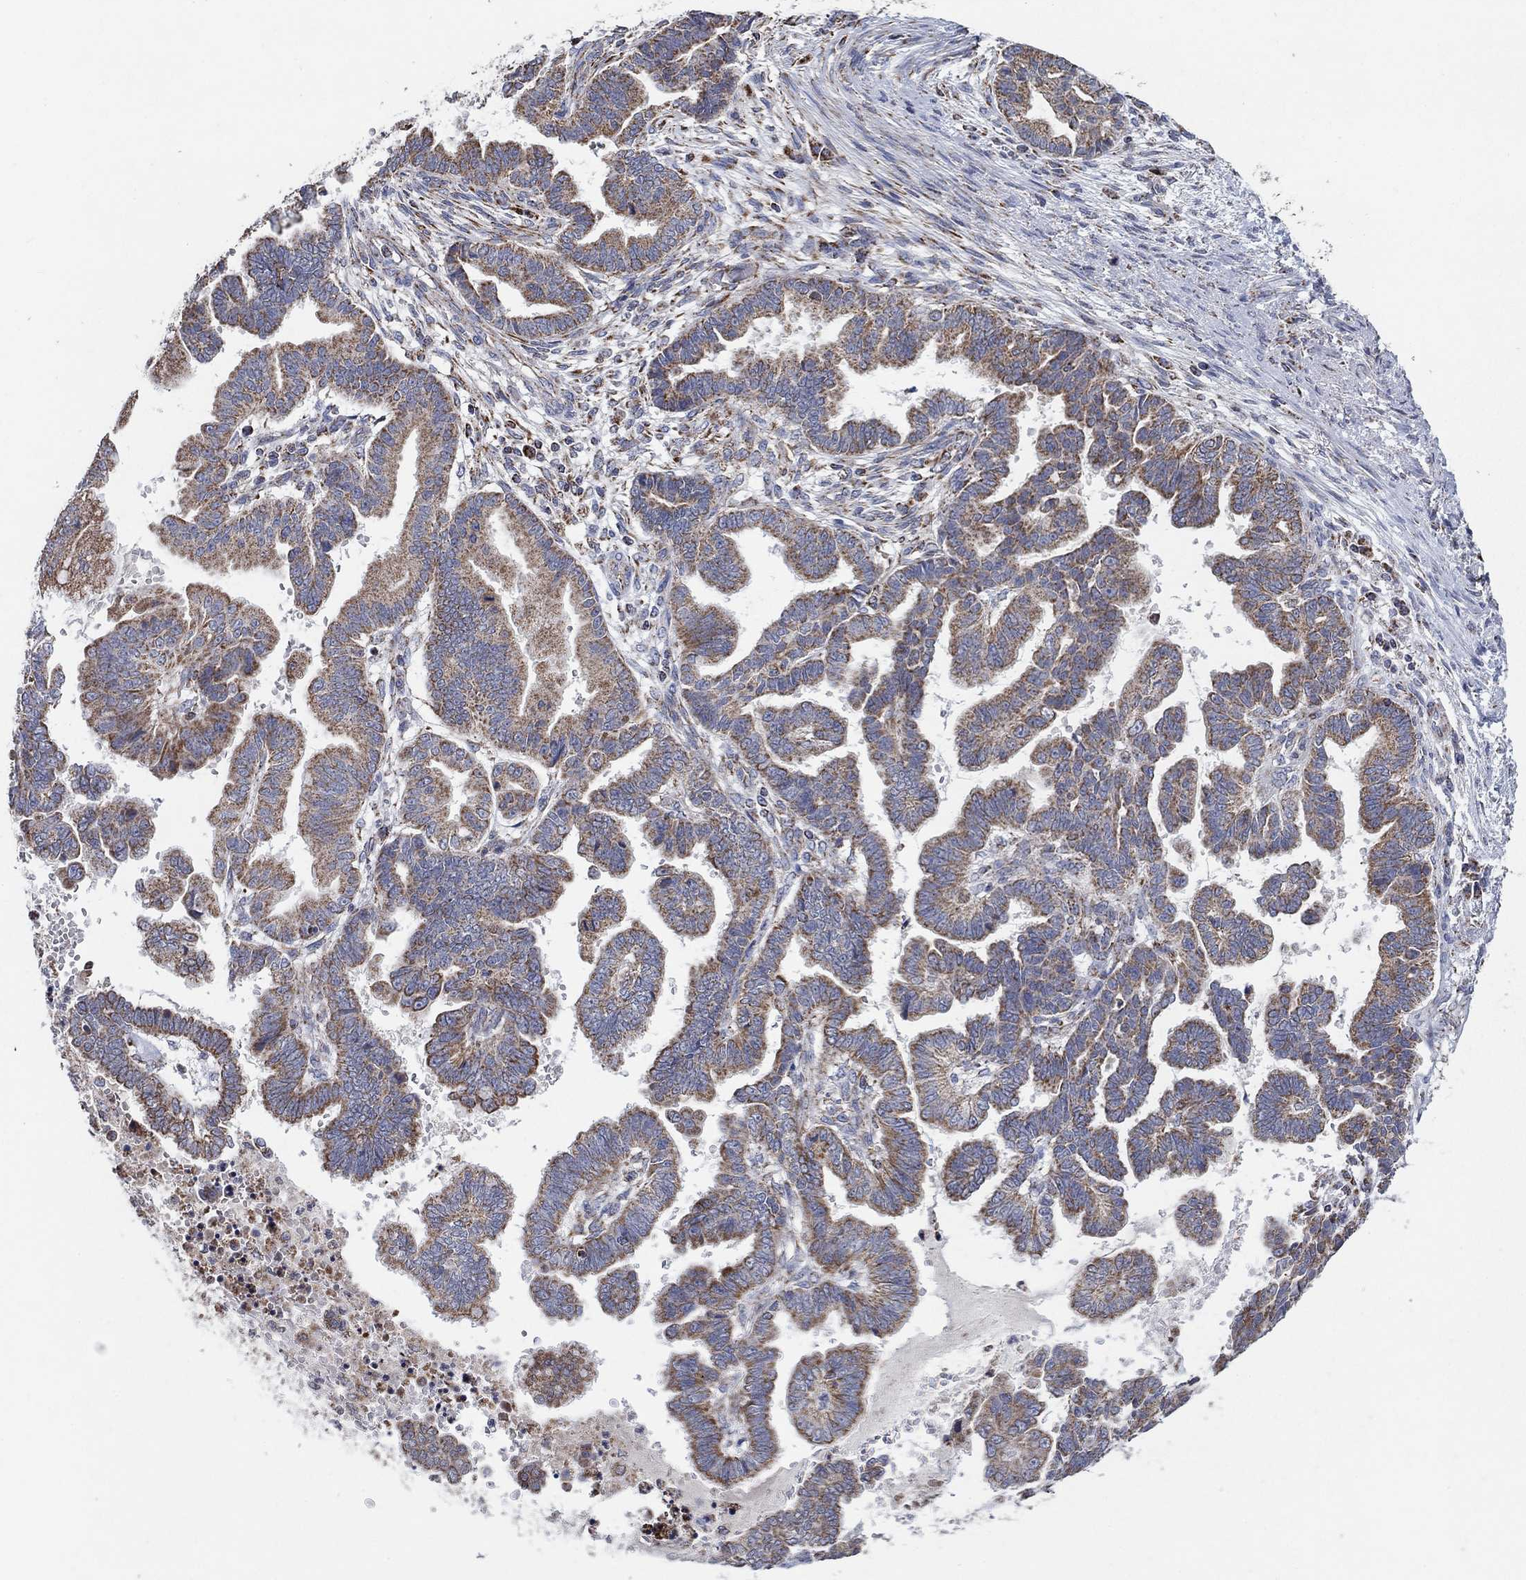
{"staining": {"intensity": "moderate", "quantity": "25%-75%", "location": "cytoplasmic/membranous"}, "tissue": "stomach cancer", "cell_type": "Tumor cells", "image_type": "cancer", "snomed": [{"axis": "morphology", "description": "Adenocarcinoma, NOS"}, {"axis": "topography", "description": "Stomach"}], "caption": "Stomach cancer (adenocarcinoma) tissue displays moderate cytoplasmic/membranous staining in about 25%-75% of tumor cells, visualized by immunohistochemistry.", "gene": "C9orf85", "patient": {"sex": "male", "age": 83}}